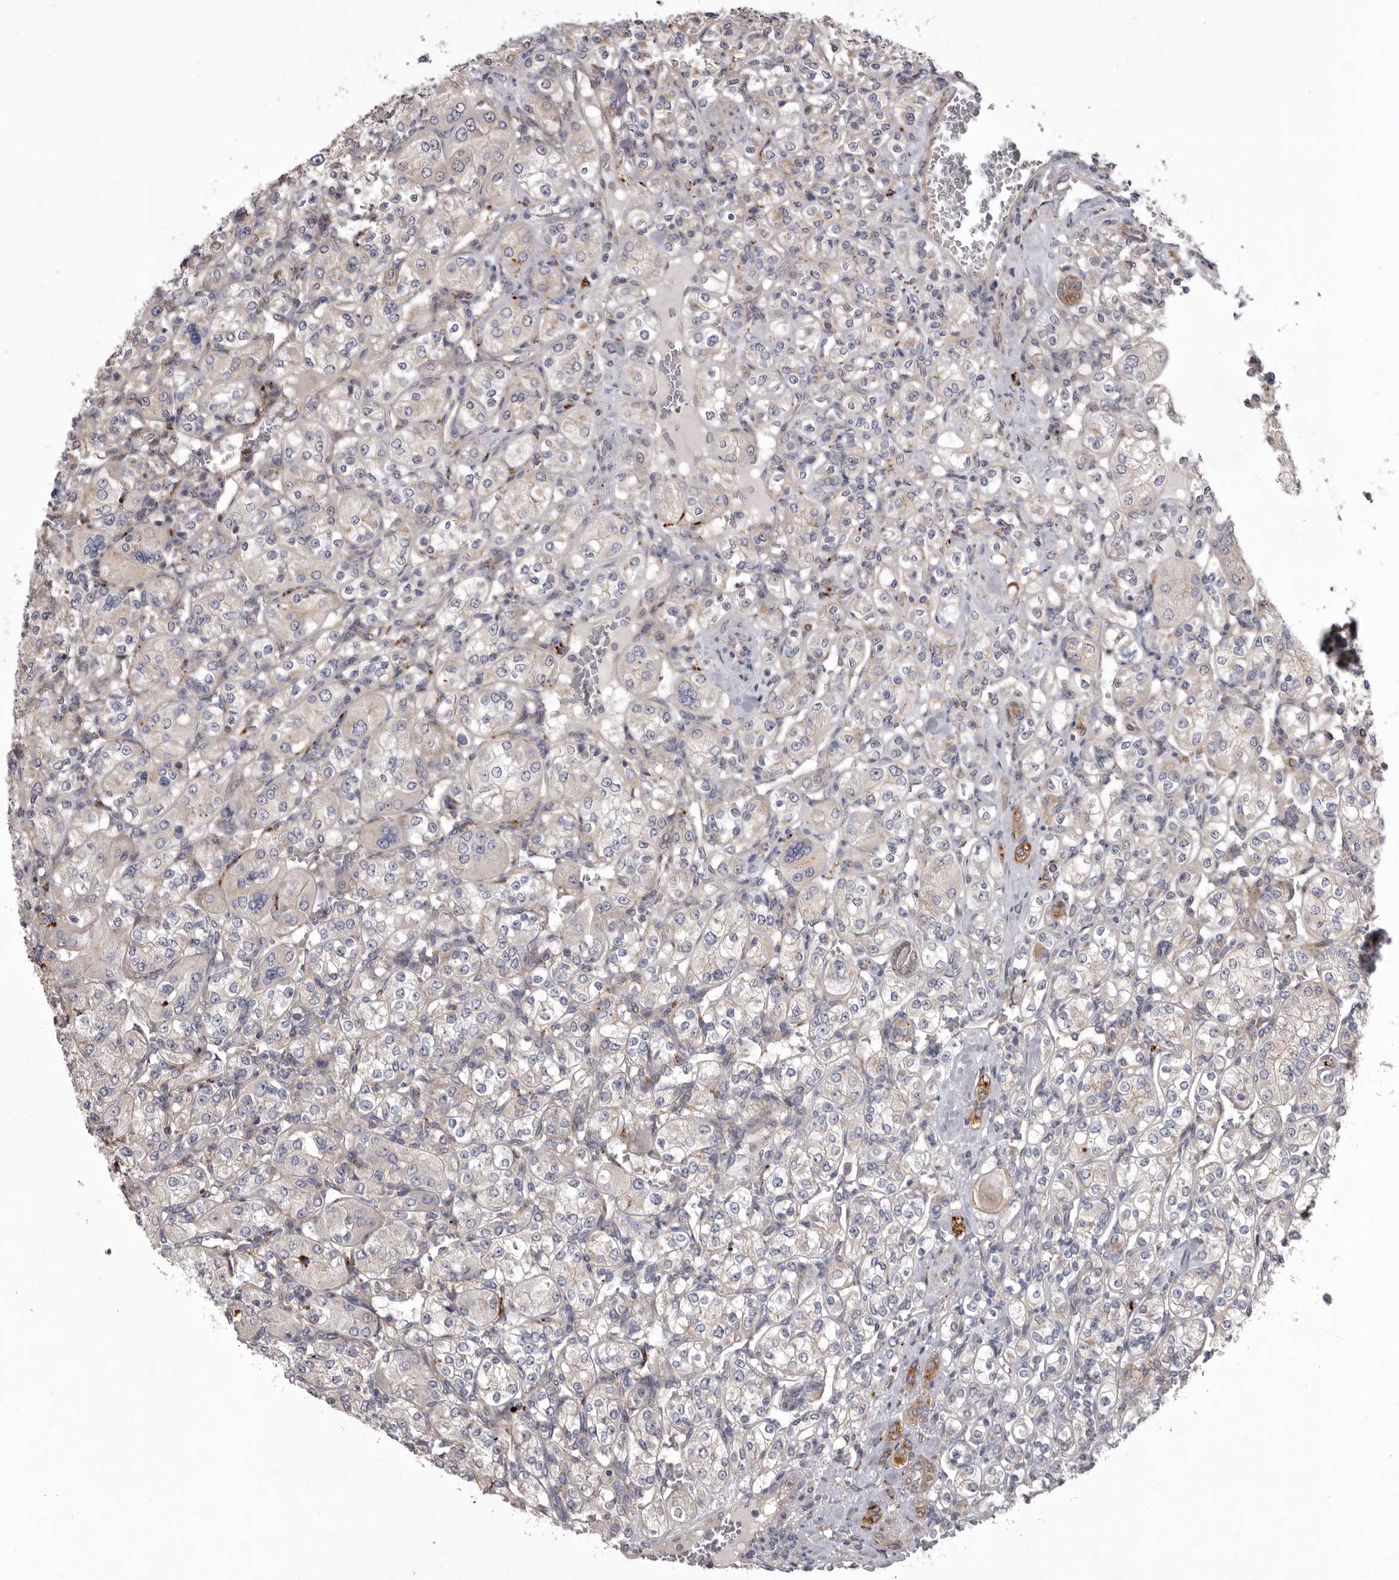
{"staining": {"intensity": "weak", "quantity": "25%-75%", "location": "cytoplasmic/membranous"}, "tissue": "renal cancer", "cell_type": "Tumor cells", "image_type": "cancer", "snomed": [{"axis": "morphology", "description": "Adenocarcinoma, NOS"}, {"axis": "topography", "description": "Kidney"}], "caption": "Renal cancer stained for a protein reveals weak cytoplasmic/membranous positivity in tumor cells. The staining was performed using DAB, with brown indicating positive protein expression. Nuclei are stained blue with hematoxylin.", "gene": "WDR47", "patient": {"sex": "male", "age": 77}}